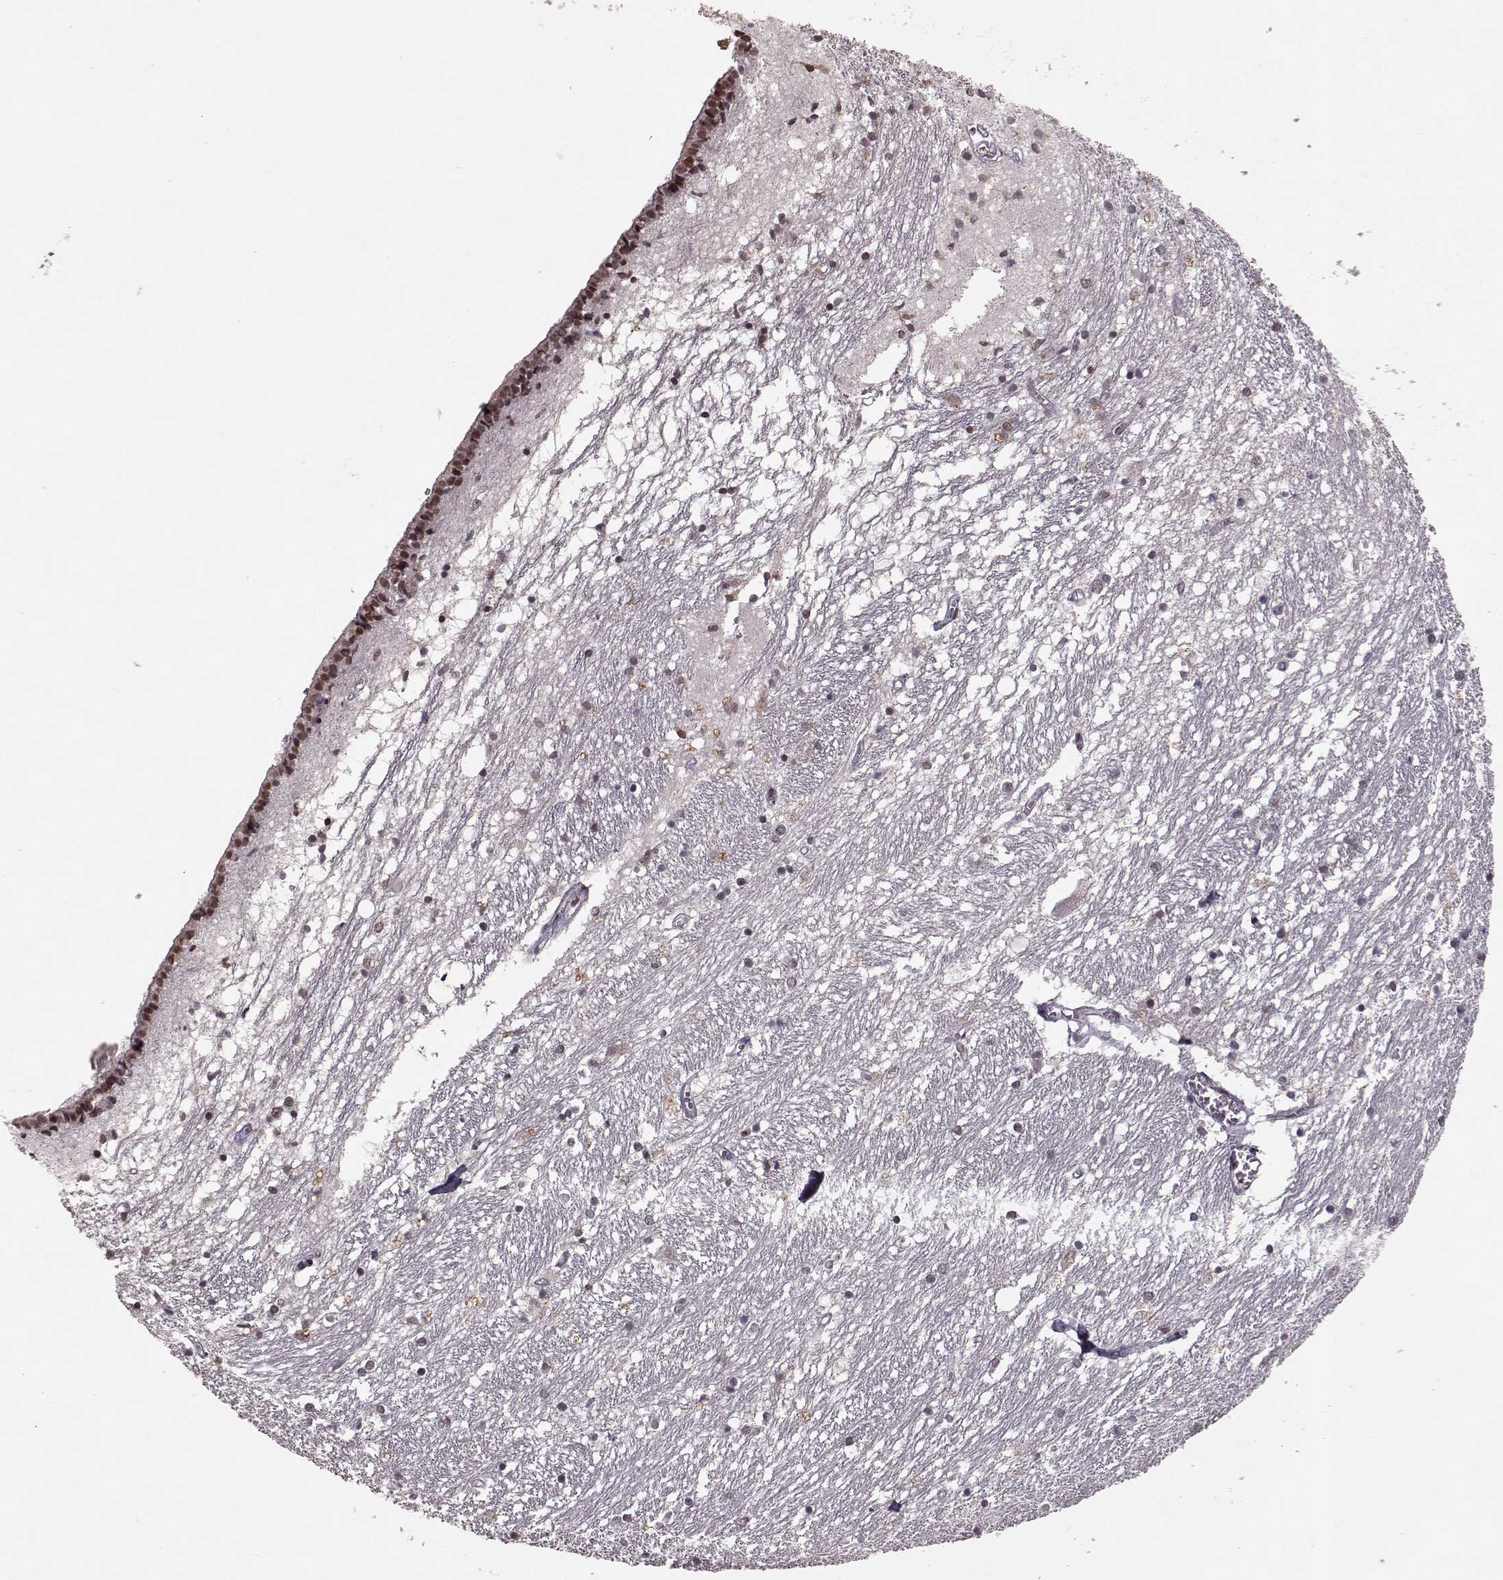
{"staining": {"intensity": "weak", "quantity": ">75%", "location": "nuclear"}, "tissue": "caudate", "cell_type": "Glial cells", "image_type": "normal", "snomed": [{"axis": "morphology", "description": "Normal tissue, NOS"}, {"axis": "topography", "description": "Lateral ventricle wall"}], "caption": "Benign caudate shows weak nuclear staining in approximately >75% of glial cells.", "gene": "RRAGD", "patient": {"sex": "female", "age": 71}}